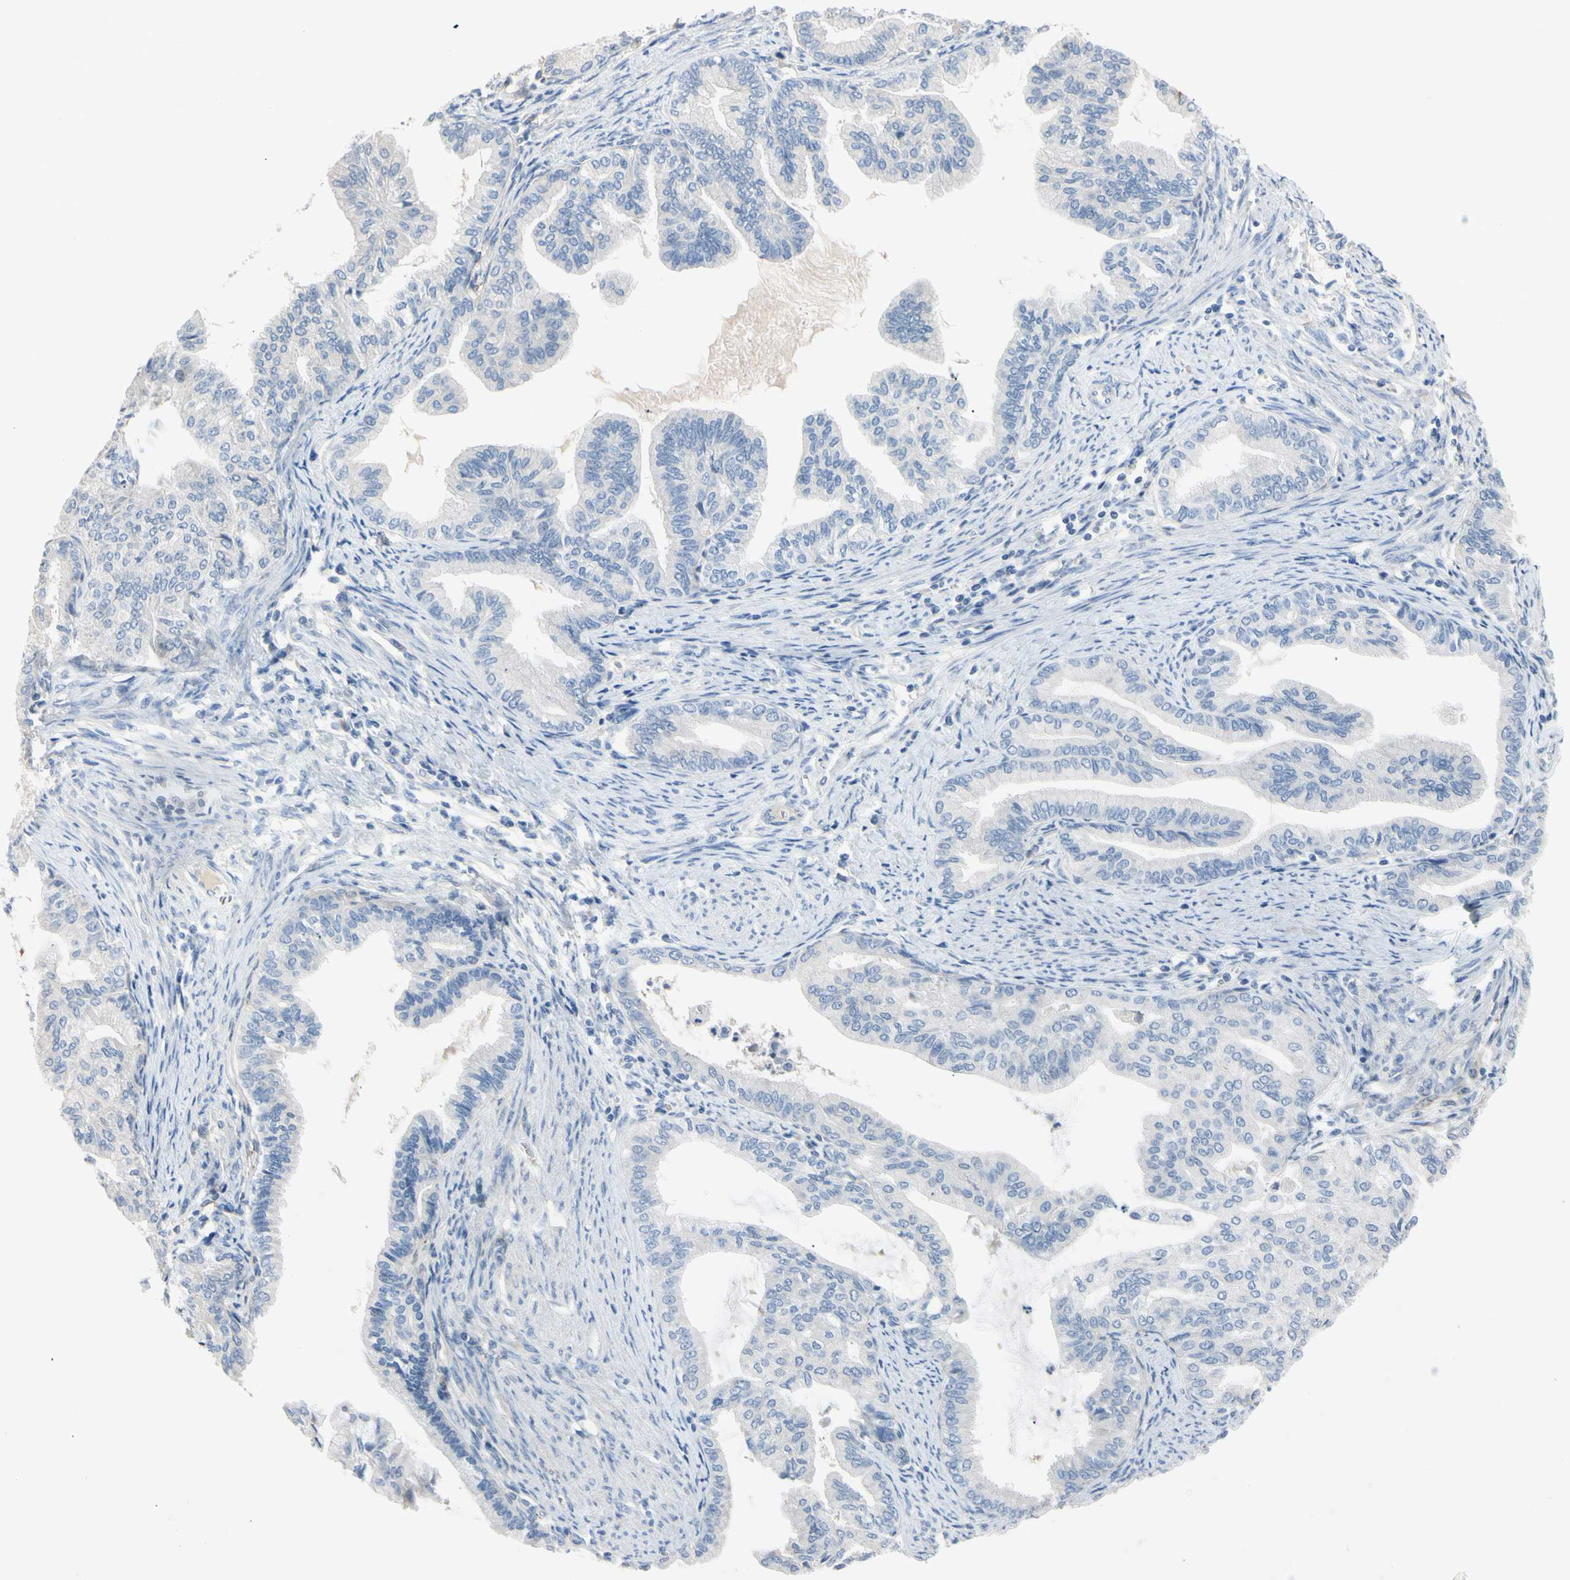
{"staining": {"intensity": "negative", "quantity": "none", "location": "none"}, "tissue": "endometrial cancer", "cell_type": "Tumor cells", "image_type": "cancer", "snomed": [{"axis": "morphology", "description": "Adenocarcinoma, NOS"}, {"axis": "topography", "description": "Endometrium"}], "caption": "Adenocarcinoma (endometrial) was stained to show a protein in brown. There is no significant expression in tumor cells. (DAB IHC with hematoxylin counter stain).", "gene": "MARK1", "patient": {"sex": "female", "age": 86}}